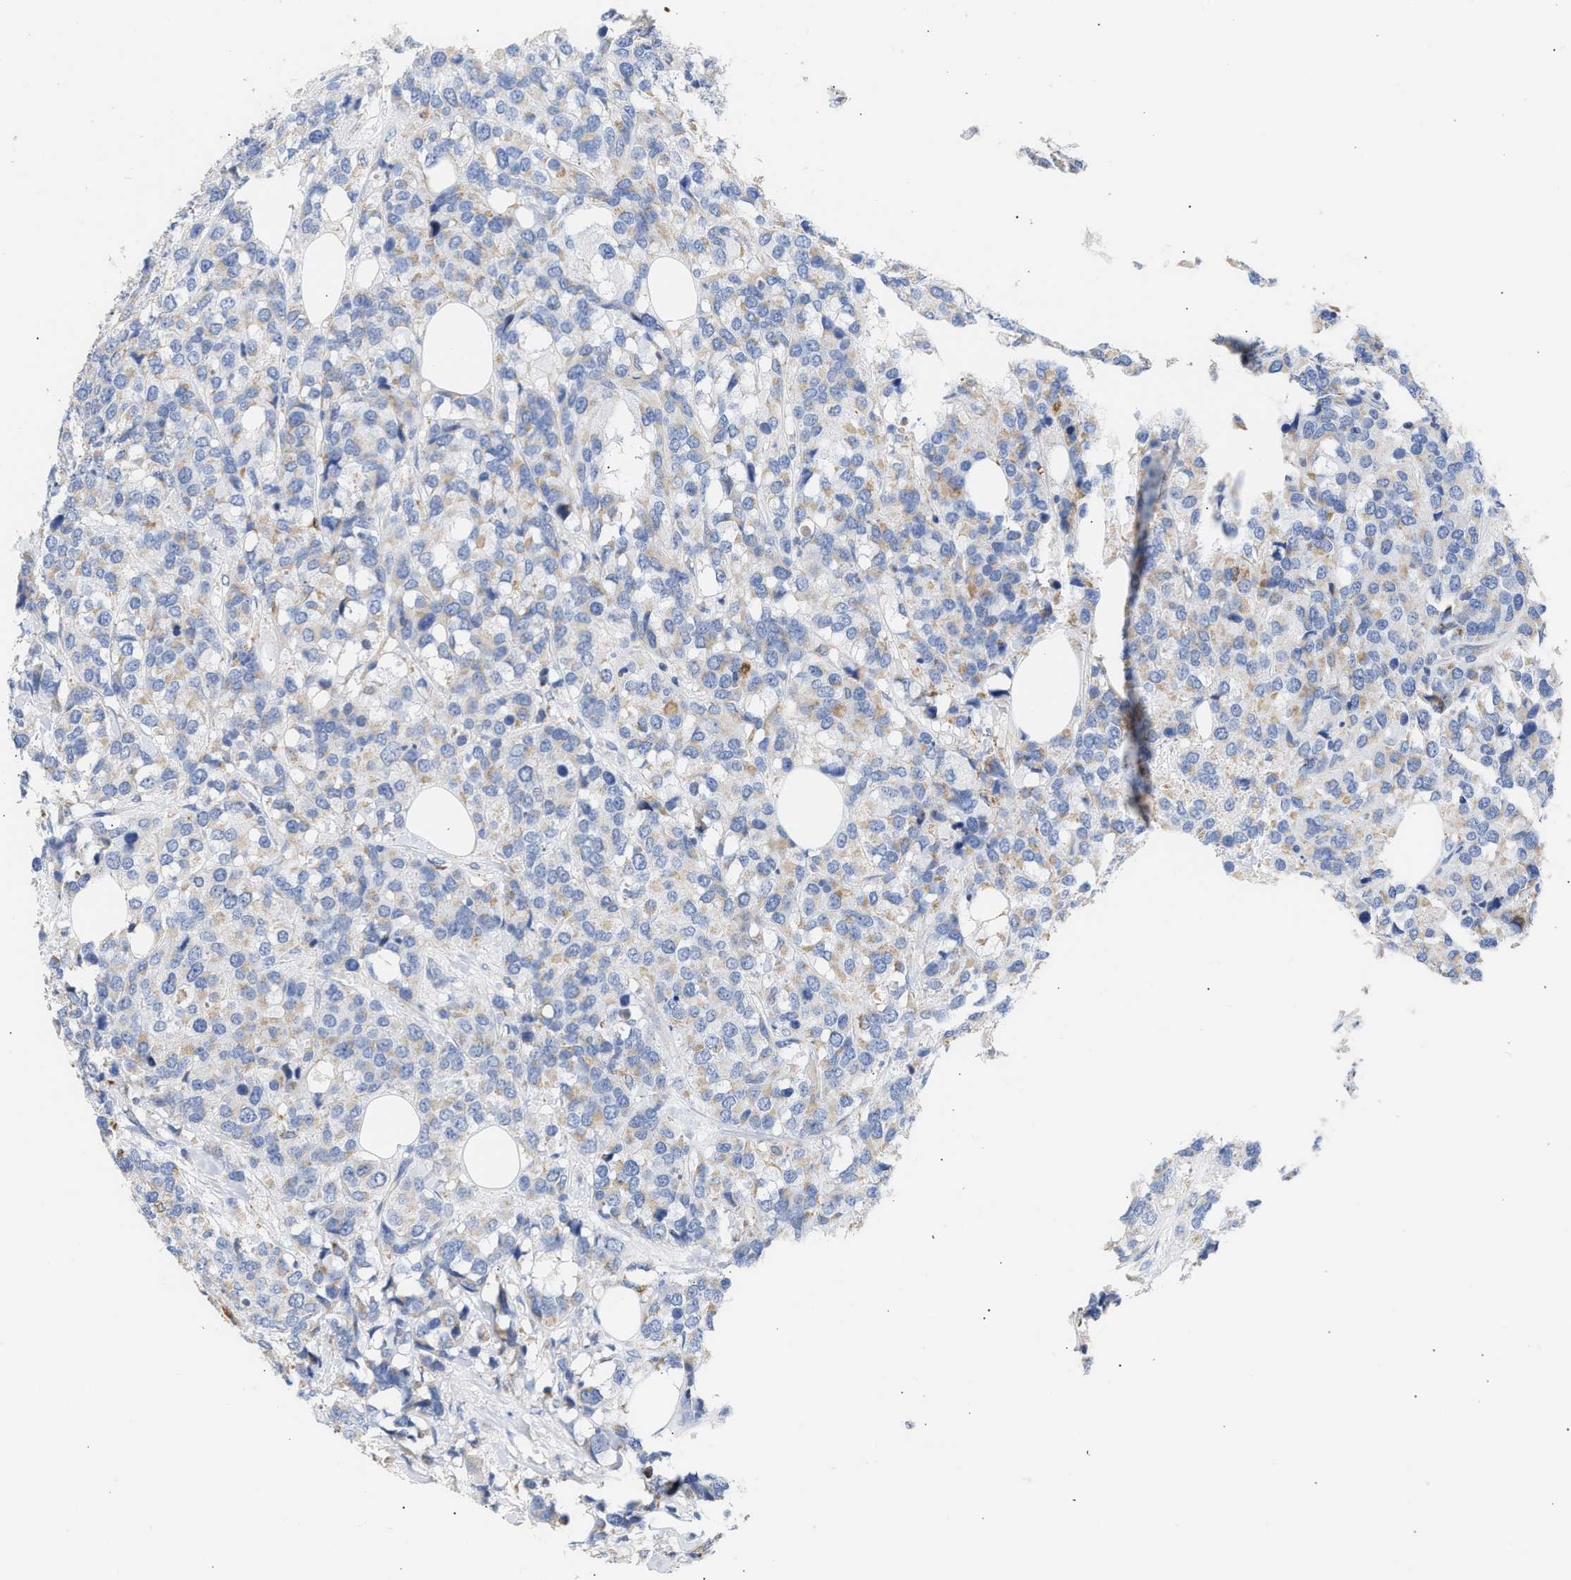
{"staining": {"intensity": "moderate", "quantity": "<25%", "location": "cytoplasmic/membranous"}, "tissue": "breast cancer", "cell_type": "Tumor cells", "image_type": "cancer", "snomed": [{"axis": "morphology", "description": "Lobular carcinoma"}, {"axis": "topography", "description": "Breast"}], "caption": "This micrograph shows IHC staining of human breast cancer (lobular carcinoma), with low moderate cytoplasmic/membranous expression in about <25% of tumor cells.", "gene": "ACOT13", "patient": {"sex": "female", "age": 59}}